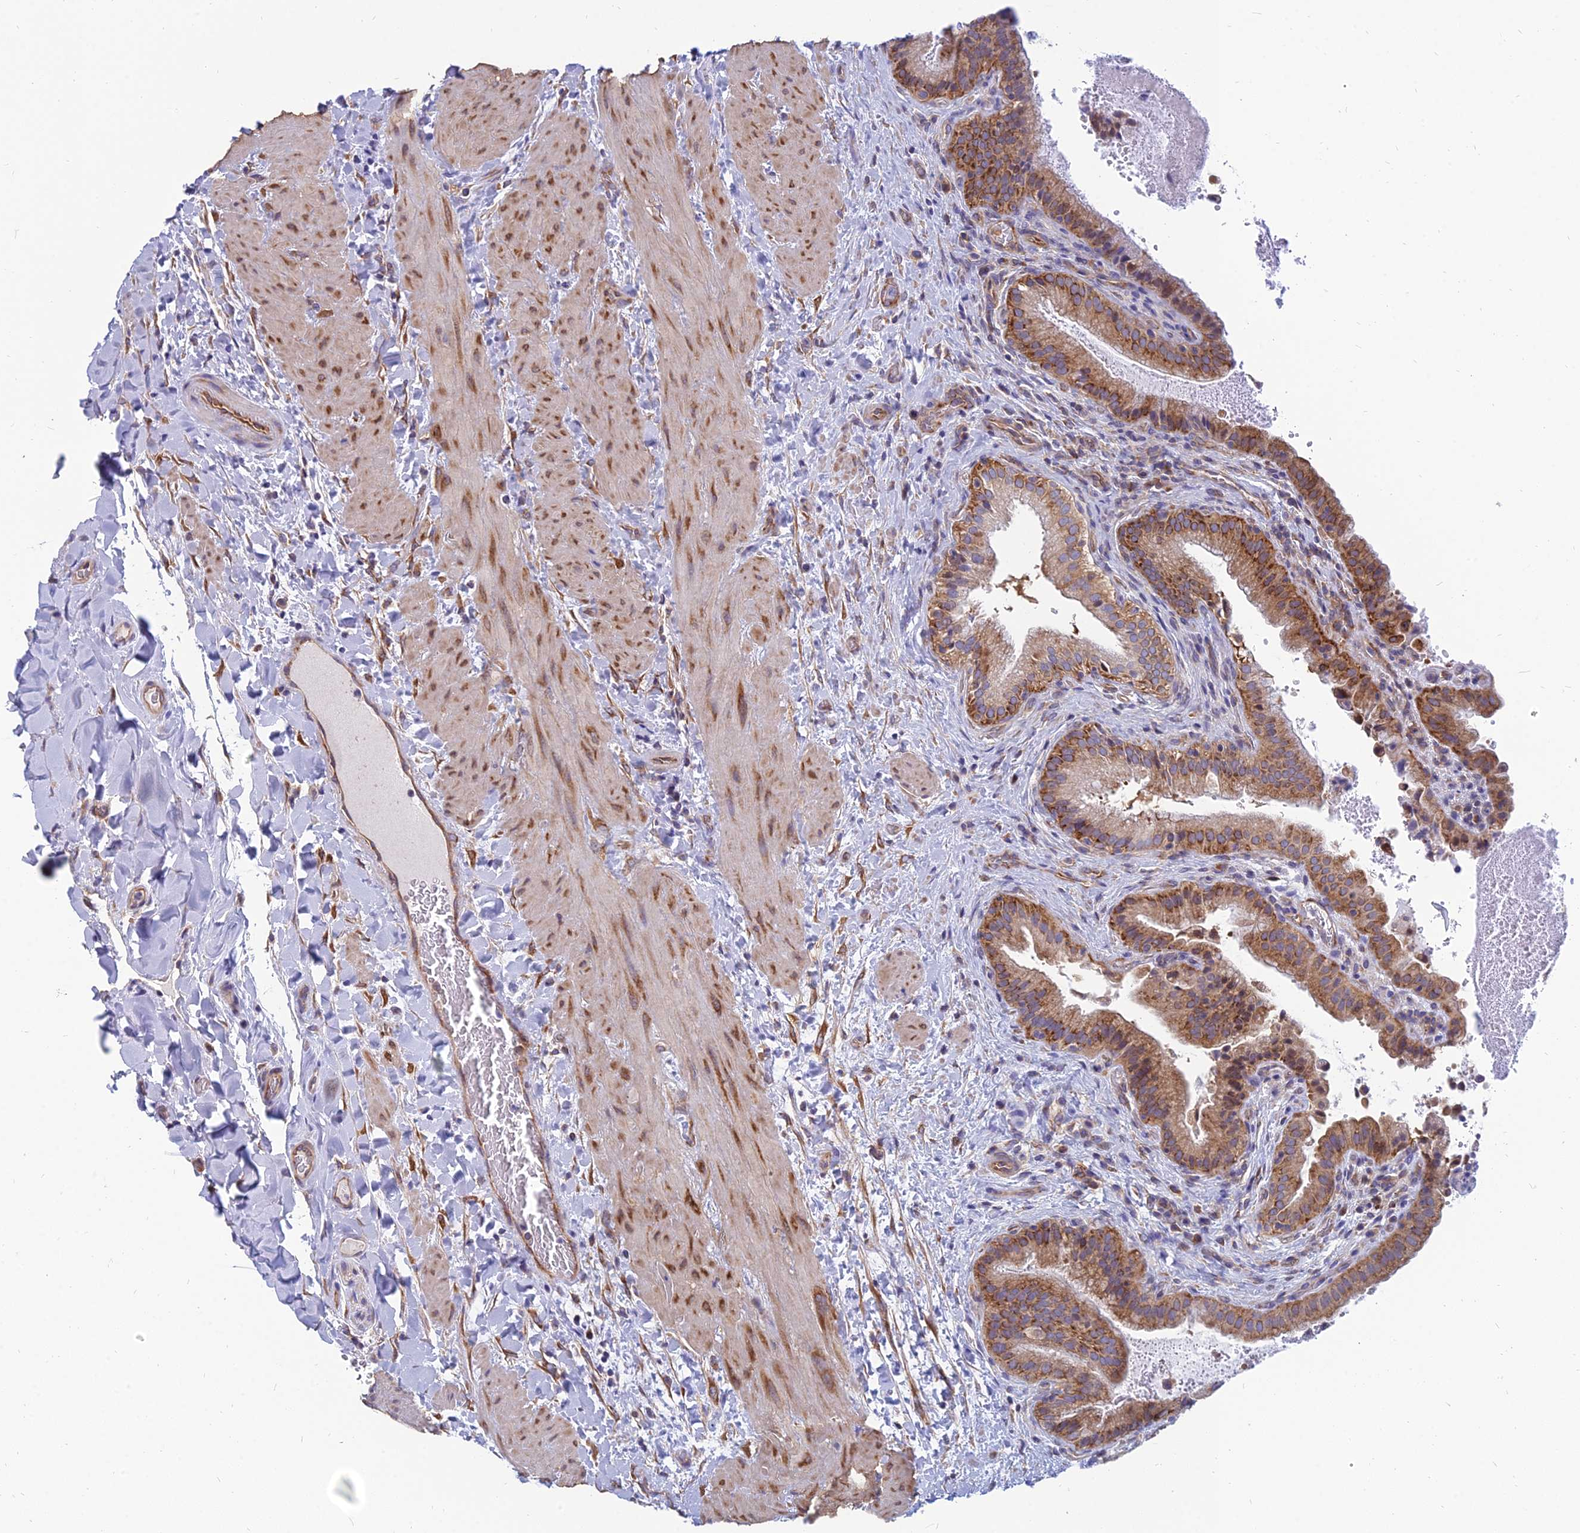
{"staining": {"intensity": "strong", "quantity": "25%-75%", "location": "cytoplasmic/membranous"}, "tissue": "gallbladder", "cell_type": "Glandular cells", "image_type": "normal", "snomed": [{"axis": "morphology", "description": "Normal tissue, NOS"}, {"axis": "topography", "description": "Gallbladder"}], "caption": "High-power microscopy captured an immunohistochemistry micrograph of benign gallbladder, revealing strong cytoplasmic/membranous expression in about 25%-75% of glandular cells.", "gene": "TXLNA", "patient": {"sex": "male", "age": 24}}